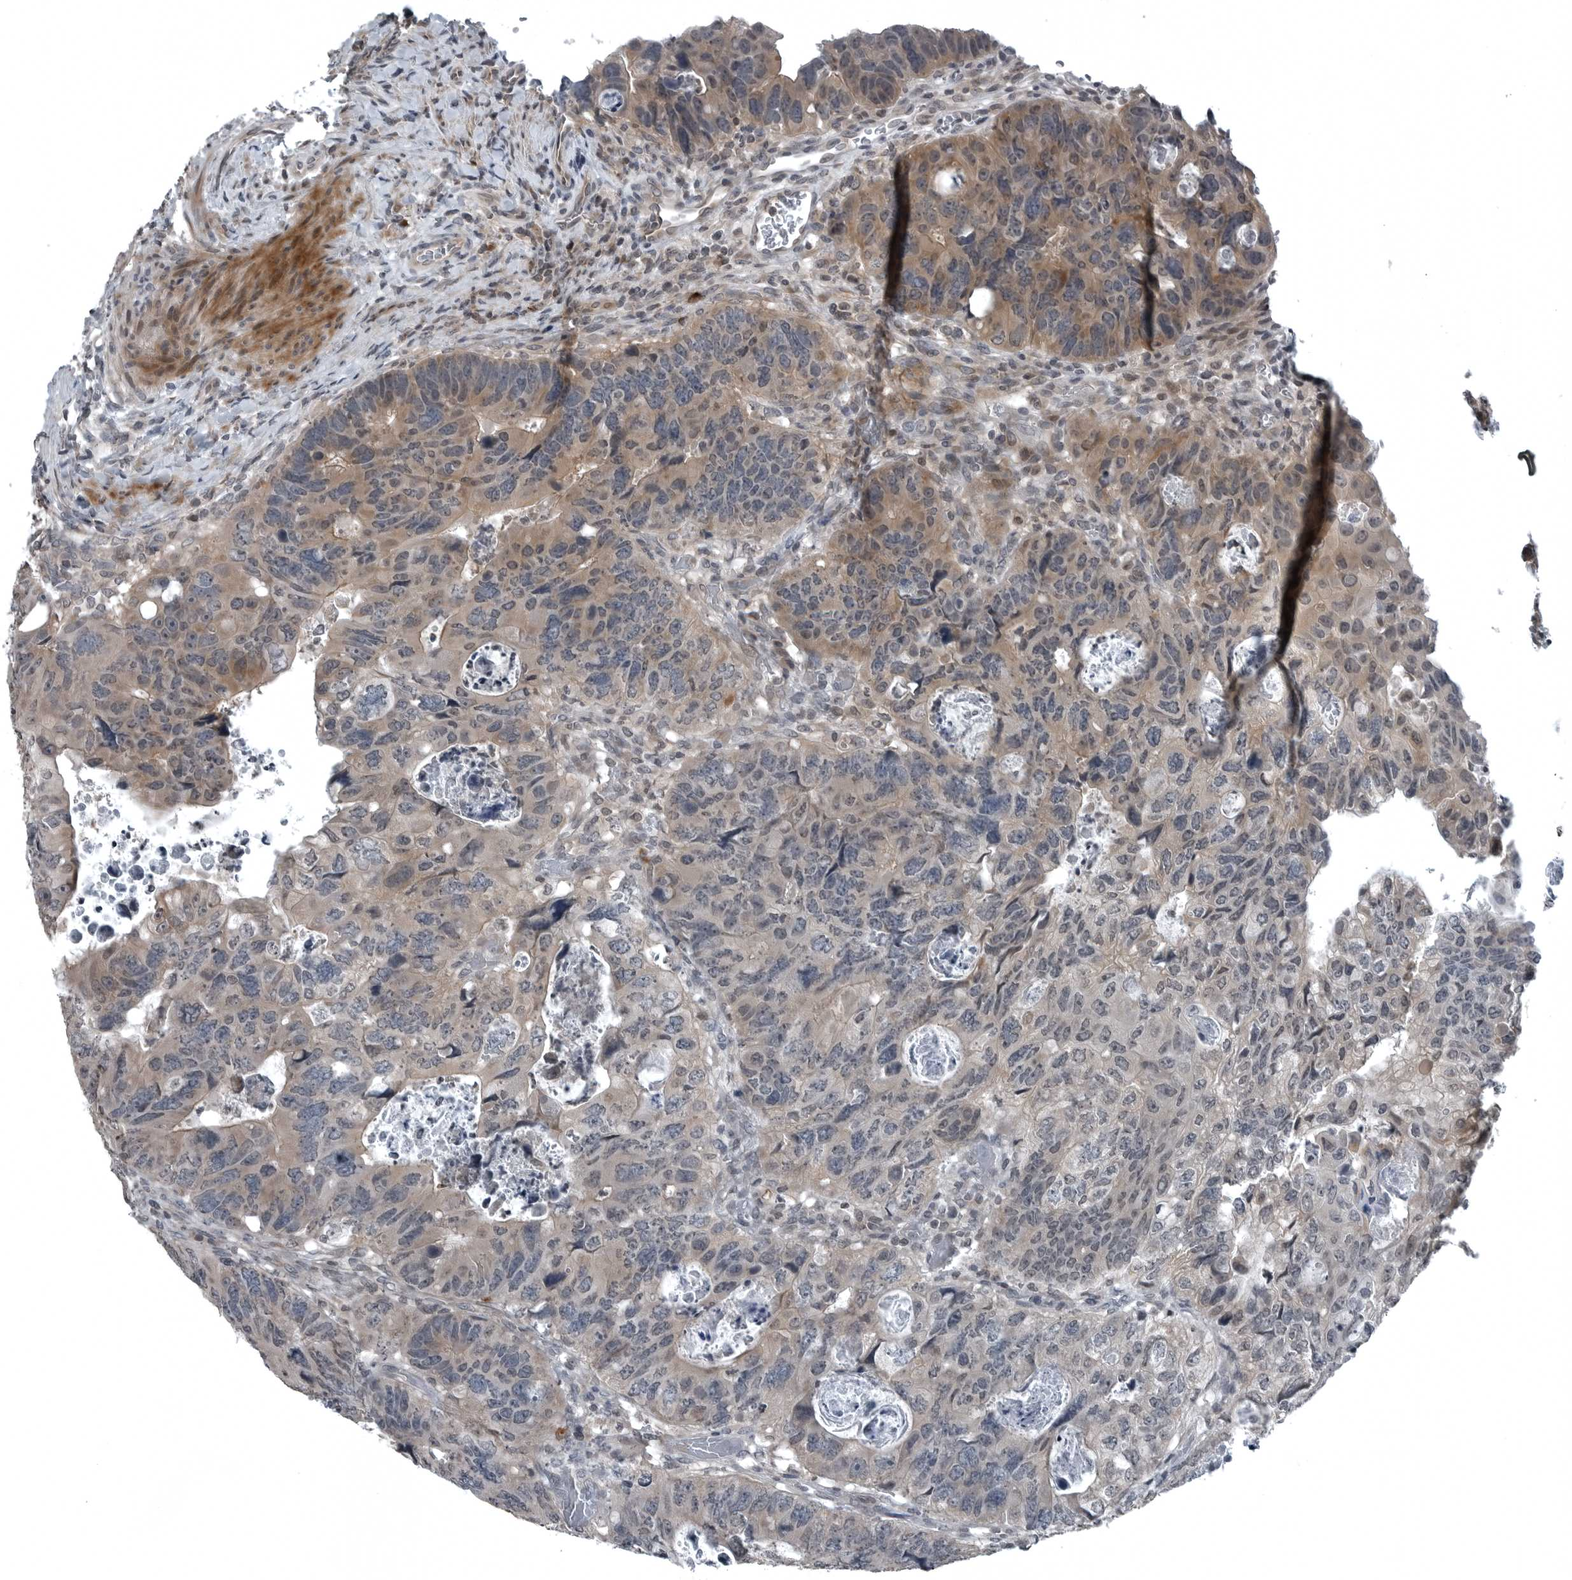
{"staining": {"intensity": "moderate", "quantity": "25%-75%", "location": "cytoplasmic/membranous"}, "tissue": "colorectal cancer", "cell_type": "Tumor cells", "image_type": "cancer", "snomed": [{"axis": "morphology", "description": "Adenocarcinoma, NOS"}, {"axis": "topography", "description": "Rectum"}], "caption": "Brown immunohistochemical staining in human adenocarcinoma (colorectal) demonstrates moderate cytoplasmic/membranous expression in approximately 25%-75% of tumor cells.", "gene": "GAK", "patient": {"sex": "male", "age": 59}}